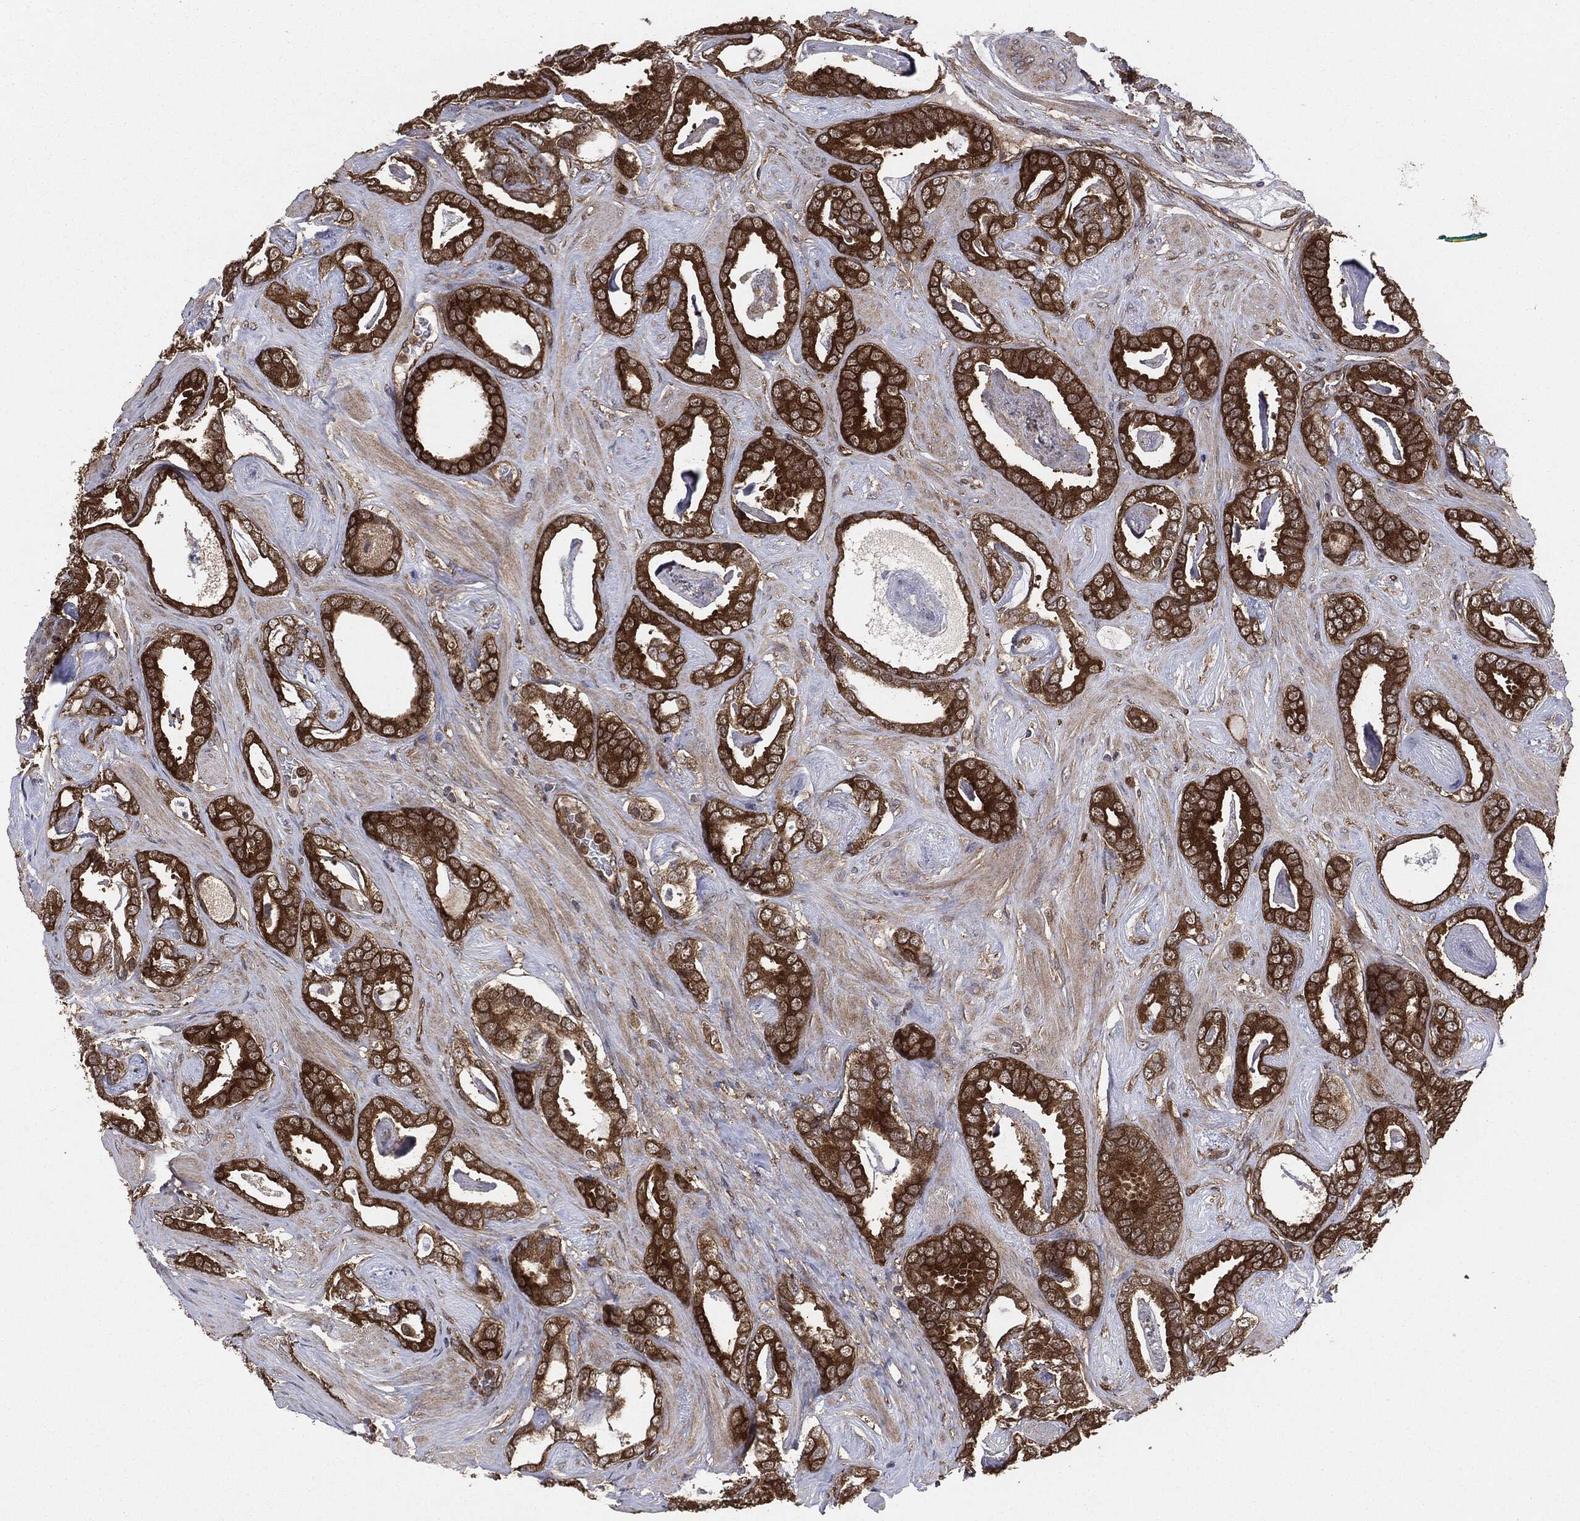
{"staining": {"intensity": "strong", "quantity": ">75%", "location": "cytoplasmic/membranous"}, "tissue": "prostate cancer", "cell_type": "Tumor cells", "image_type": "cancer", "snomed": [{"axis": "morphology", "description": "Adenocarcinoma, High grade"}, {"axis": "topography", "description": "Prostate"}], "caption": "Strong cytoplasmic/membranous expression is identified in about >75% of tumor cells in adenocarcinoma (high-grade) (prostate). The staining is performed using DAB brown chromogen to label protein expression. The nuclei are counter-stained blue using hematoxylin.", "gene": "NME1", "patient": {"sex": "male", "age": 63}}